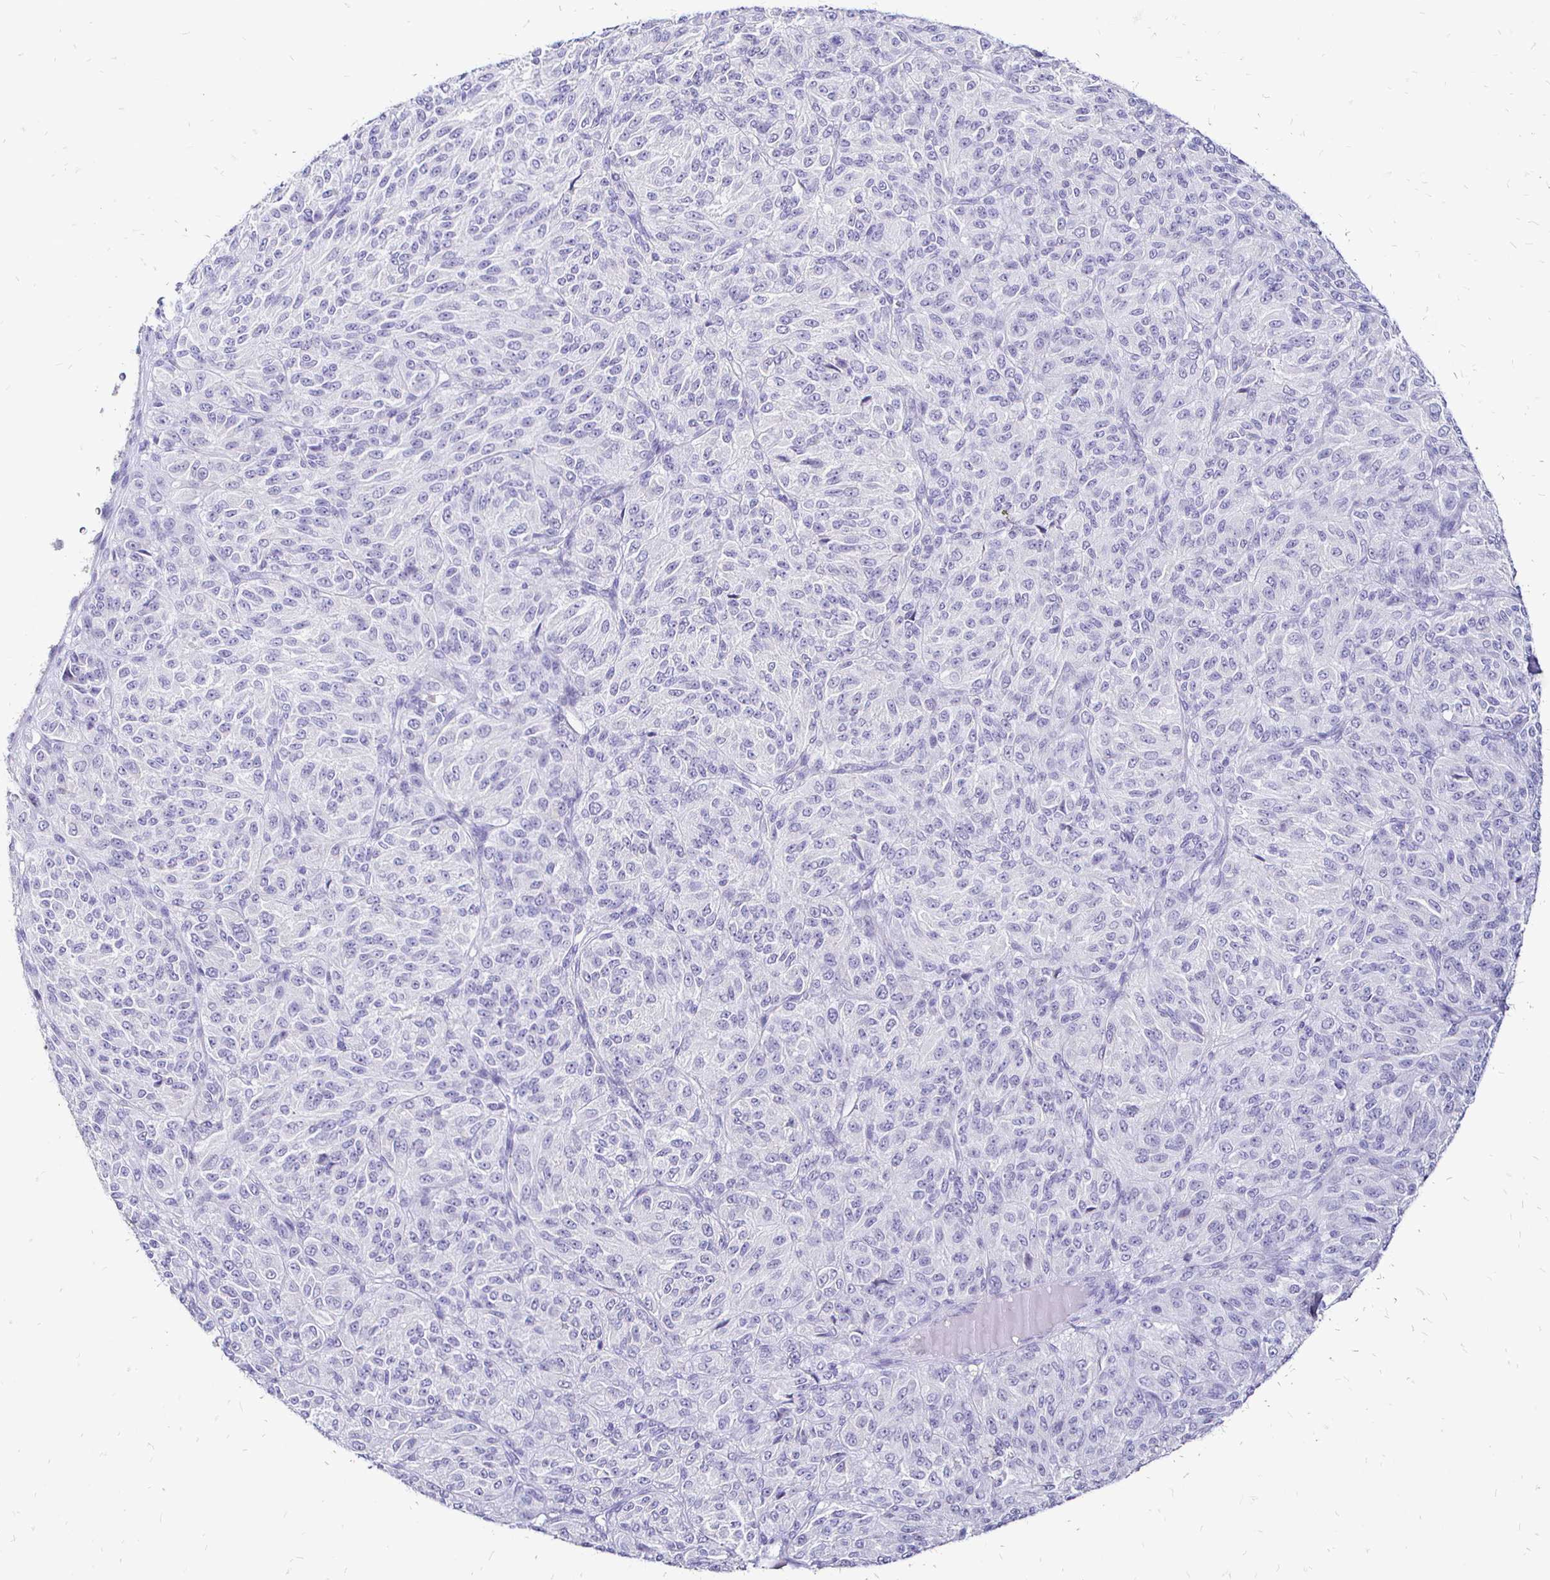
{"staining": {"intensity": "negative", "quantity": "none", "location": "none"}, "tissue": "melanoma", "cell_type": "Tumor cells", "image_type": "cancer", "snomed": [{"axis": "morphology", "description": "Malignant melanoma, Metastatic site"}, {"axis": "topography", "description": "Brain"}], "caption": "Tumor cells are negative for protein expression in human melanoma. (DAB IHC with hematoxylin counter stain).", "gene": "IRGC", "patient": {"sex": "female", "age": 56}}